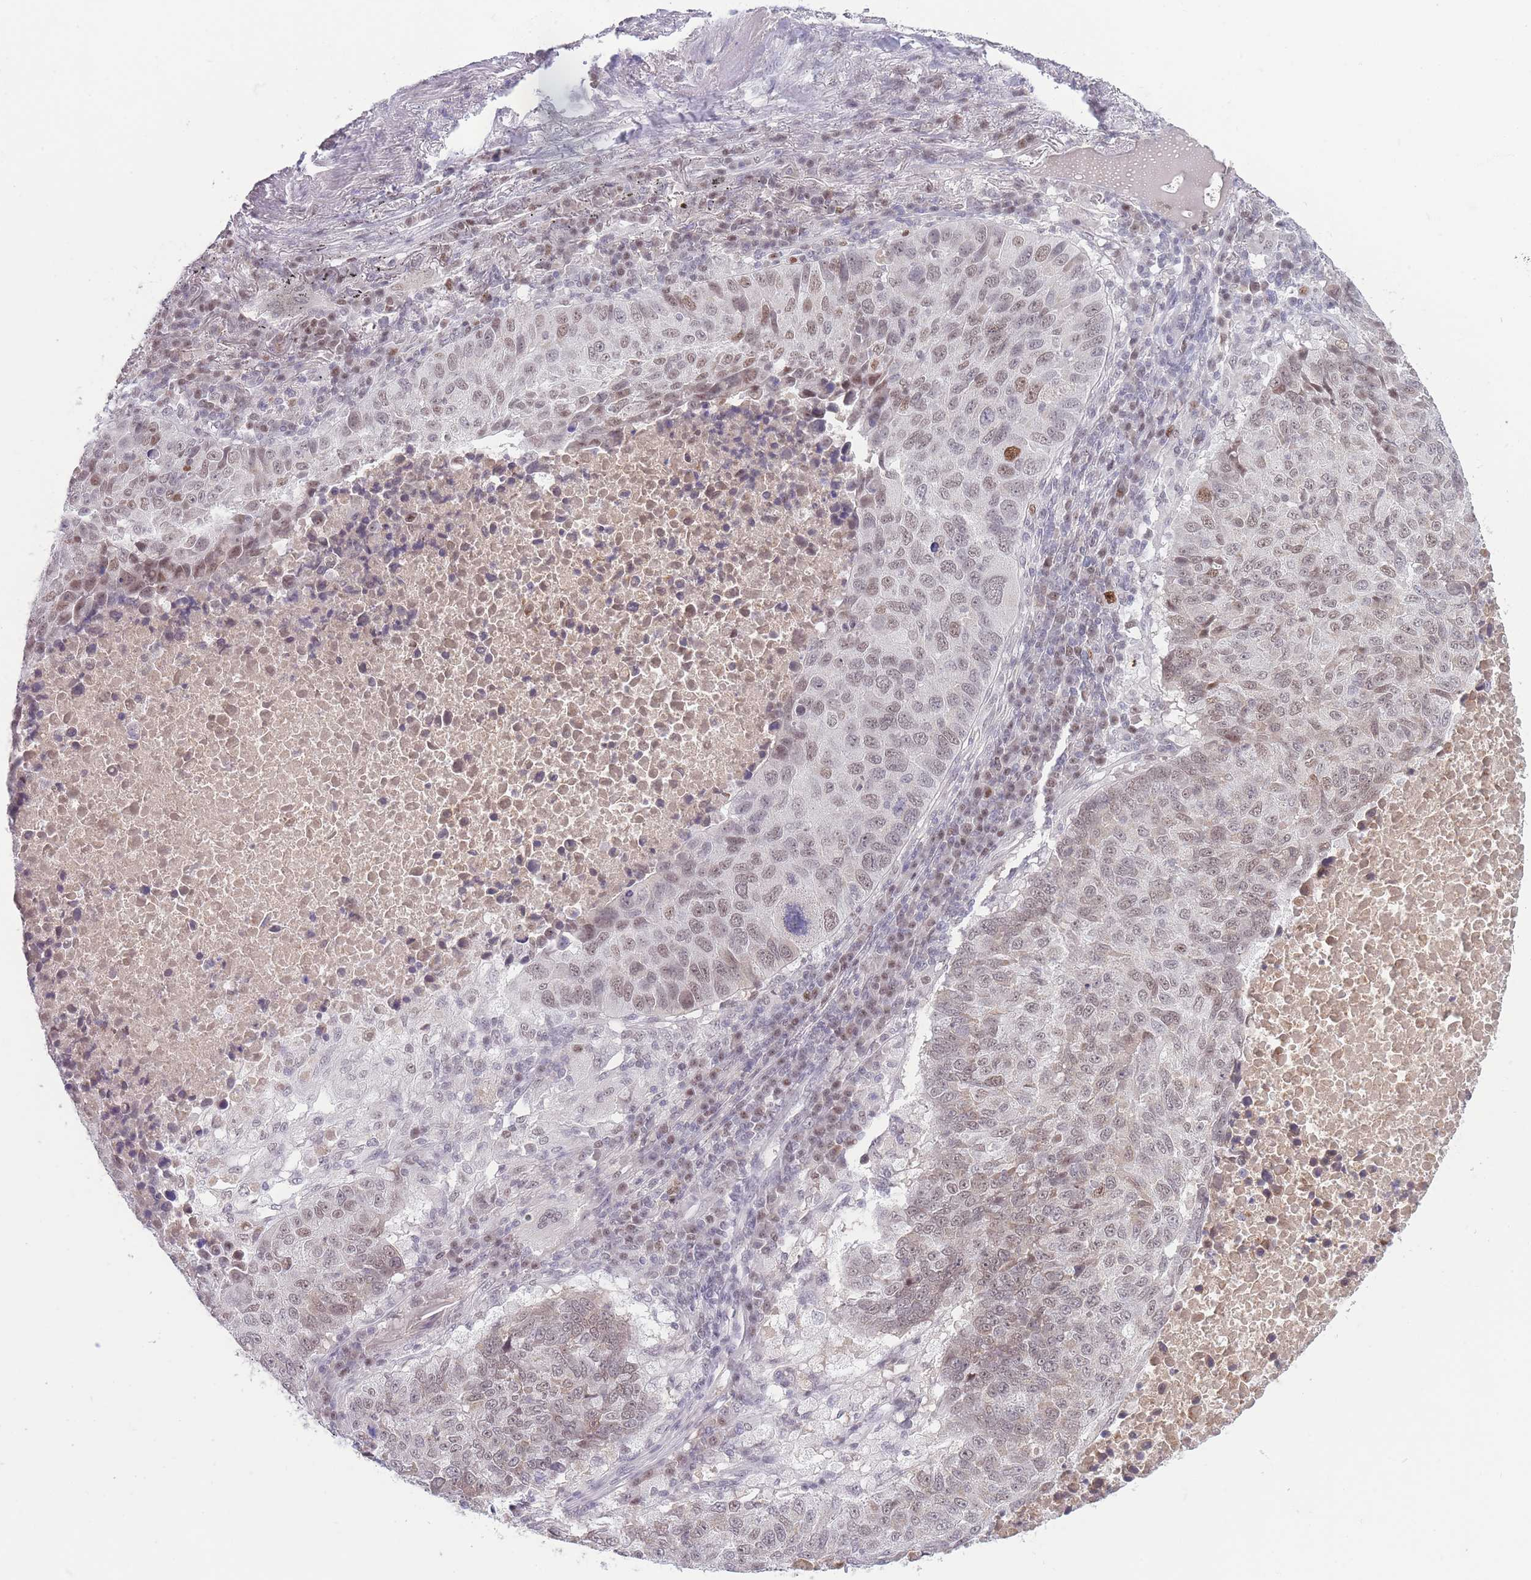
{"staining": {"intensity": "weak", "quantity": "25%-75%", "location": "cytoplasmic/membranous,nuclear"}, "tissue": "lung cancer", "cell_type": "Tumor cells", "image_type": "cancer", "snomed": [{"axis": "morphology", "description": "Squamous cell carcinoma, NOS"}, {"axis": "topography", "description": "Lung"}], "caption": "Tumor cells reveal low levels of weak cytoplasmic/membranous and nuclear staining in approximately 25%-75% of cells in human squamous cell carcinoma (lung).", "gene": "ARID3B", "patient": {"sex": "male", "age": 73}}